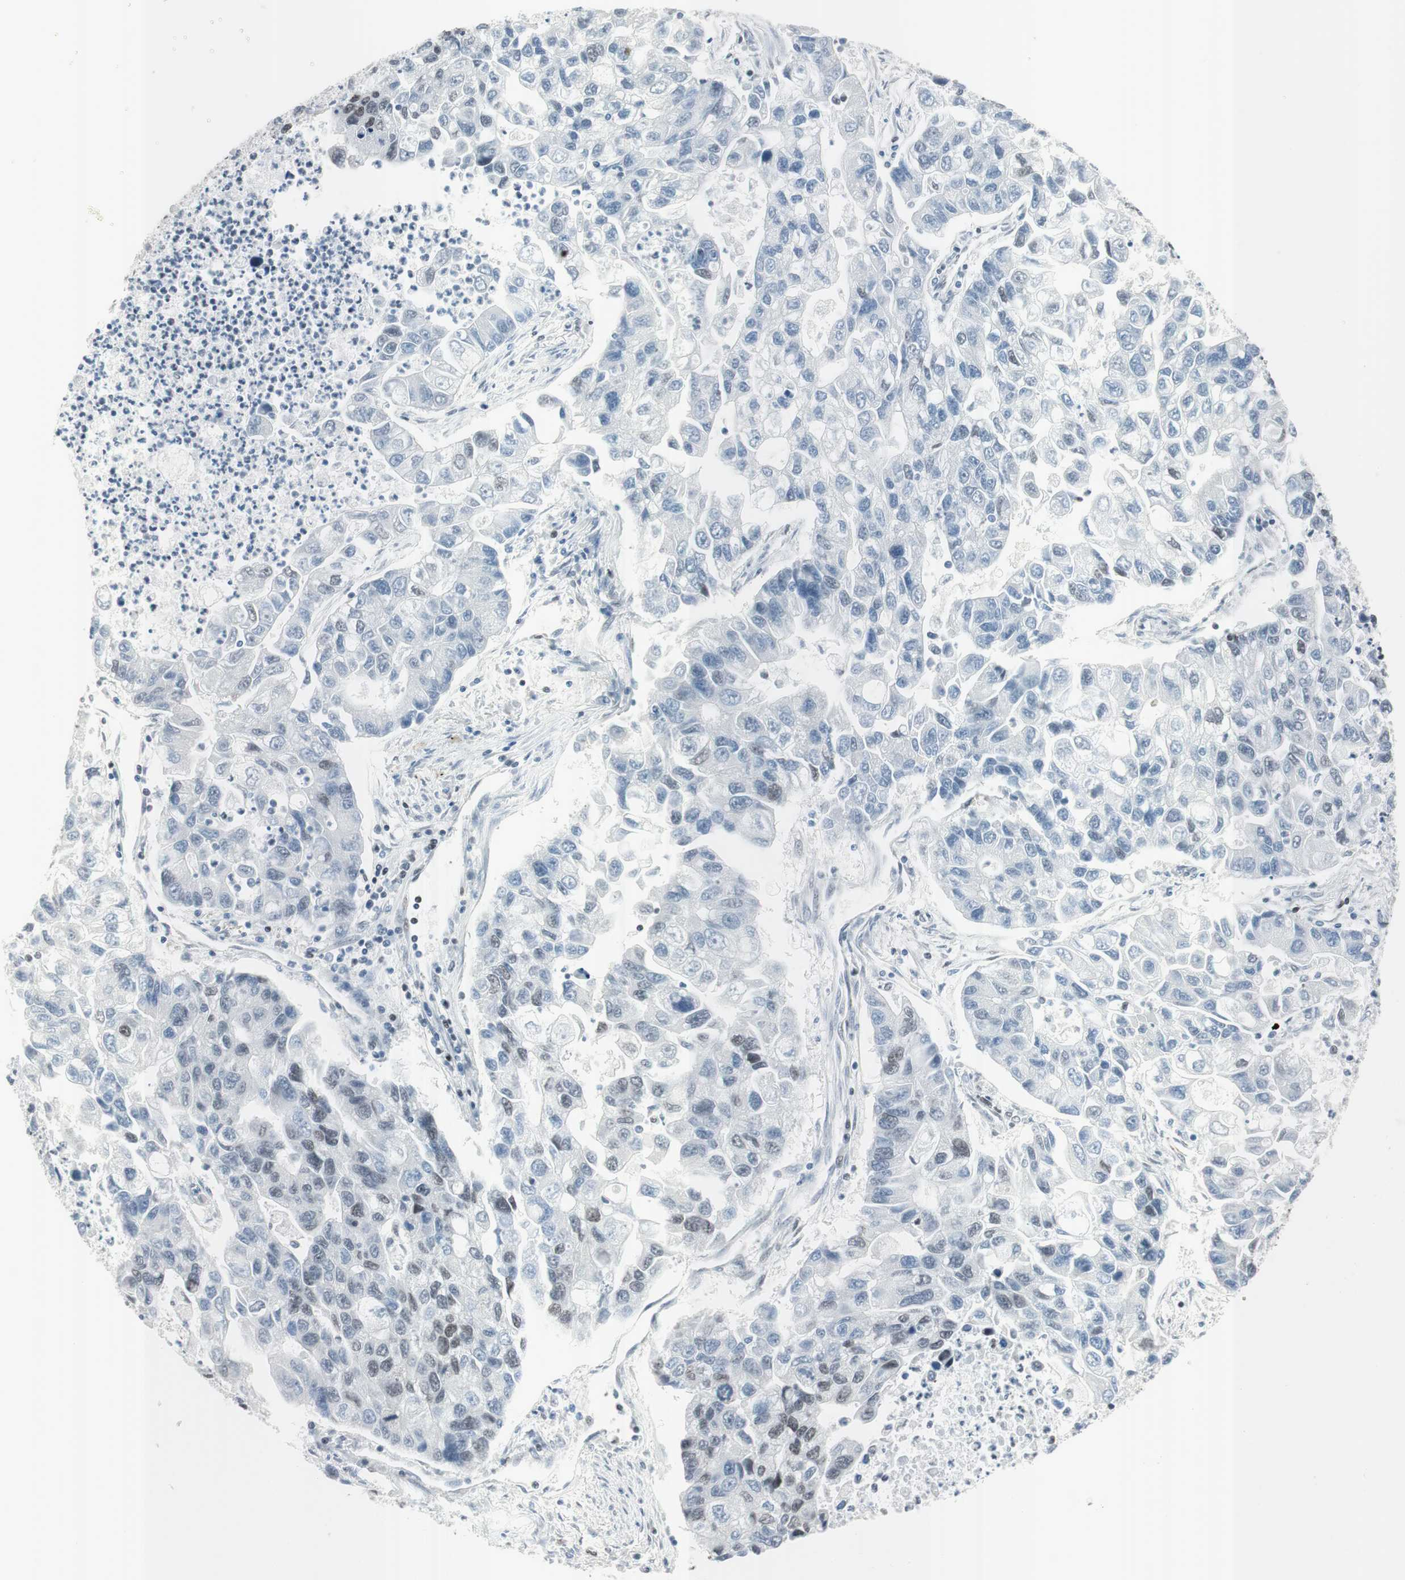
{"staining": {"intensity": "weak", "quantity": "<25%", "location": "nuclear"}, "tissue": "lung cancer", "cell_type": "Tumor cells", "image_type": "cancer", "snomed": [{"axis": "morphology", "description": "Adenocarcinoma, NOS"}, {"axis": "topography", "description": "Lung"}], "caption": "Immunohistochemistry of human adenocarcinoma (lung) exhibits no positivity in tumor cells.", "gene": "ARID1A", "patient": {"sex": "female", "age": 51}}